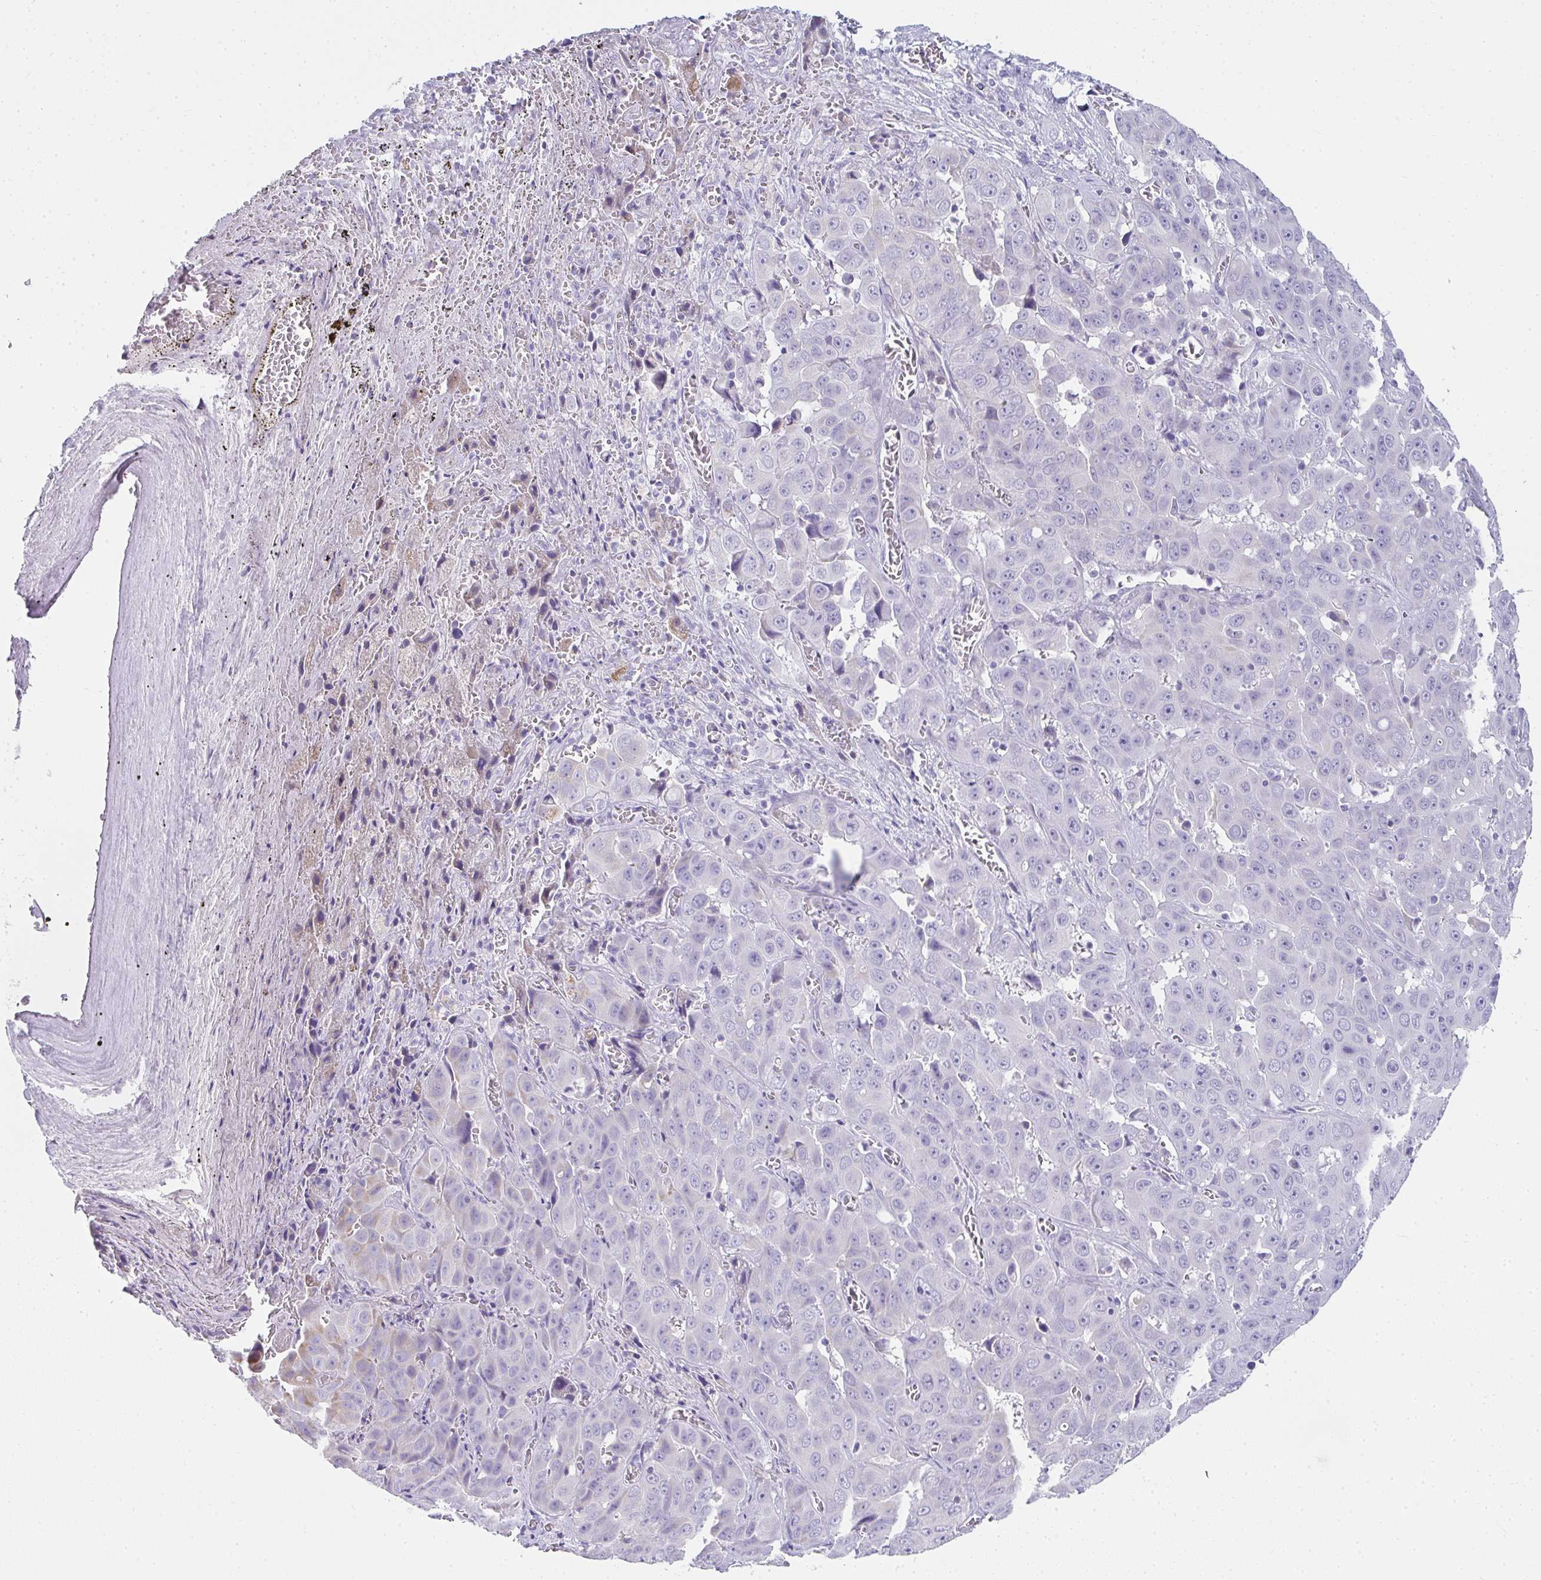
{"staining": {"intensity": "weak", "quantity": "<25%", "location": "cytoplasmic/membranous"}, "tissue": "liver cancer", "cell_type": "Tumor cells", "image_type": "cancer", "snomed": [{"axis": "morphology", "description": "Cholangiocarcinoma"}, {"axis": "topography", "description": "Liver"}], "caption": "A photomicrograph of human cholangiocarcinoma (liver) is negative for staining in tumor cells.", "gene": "RLF", "patient": {"sex": "female", "age": 52}}